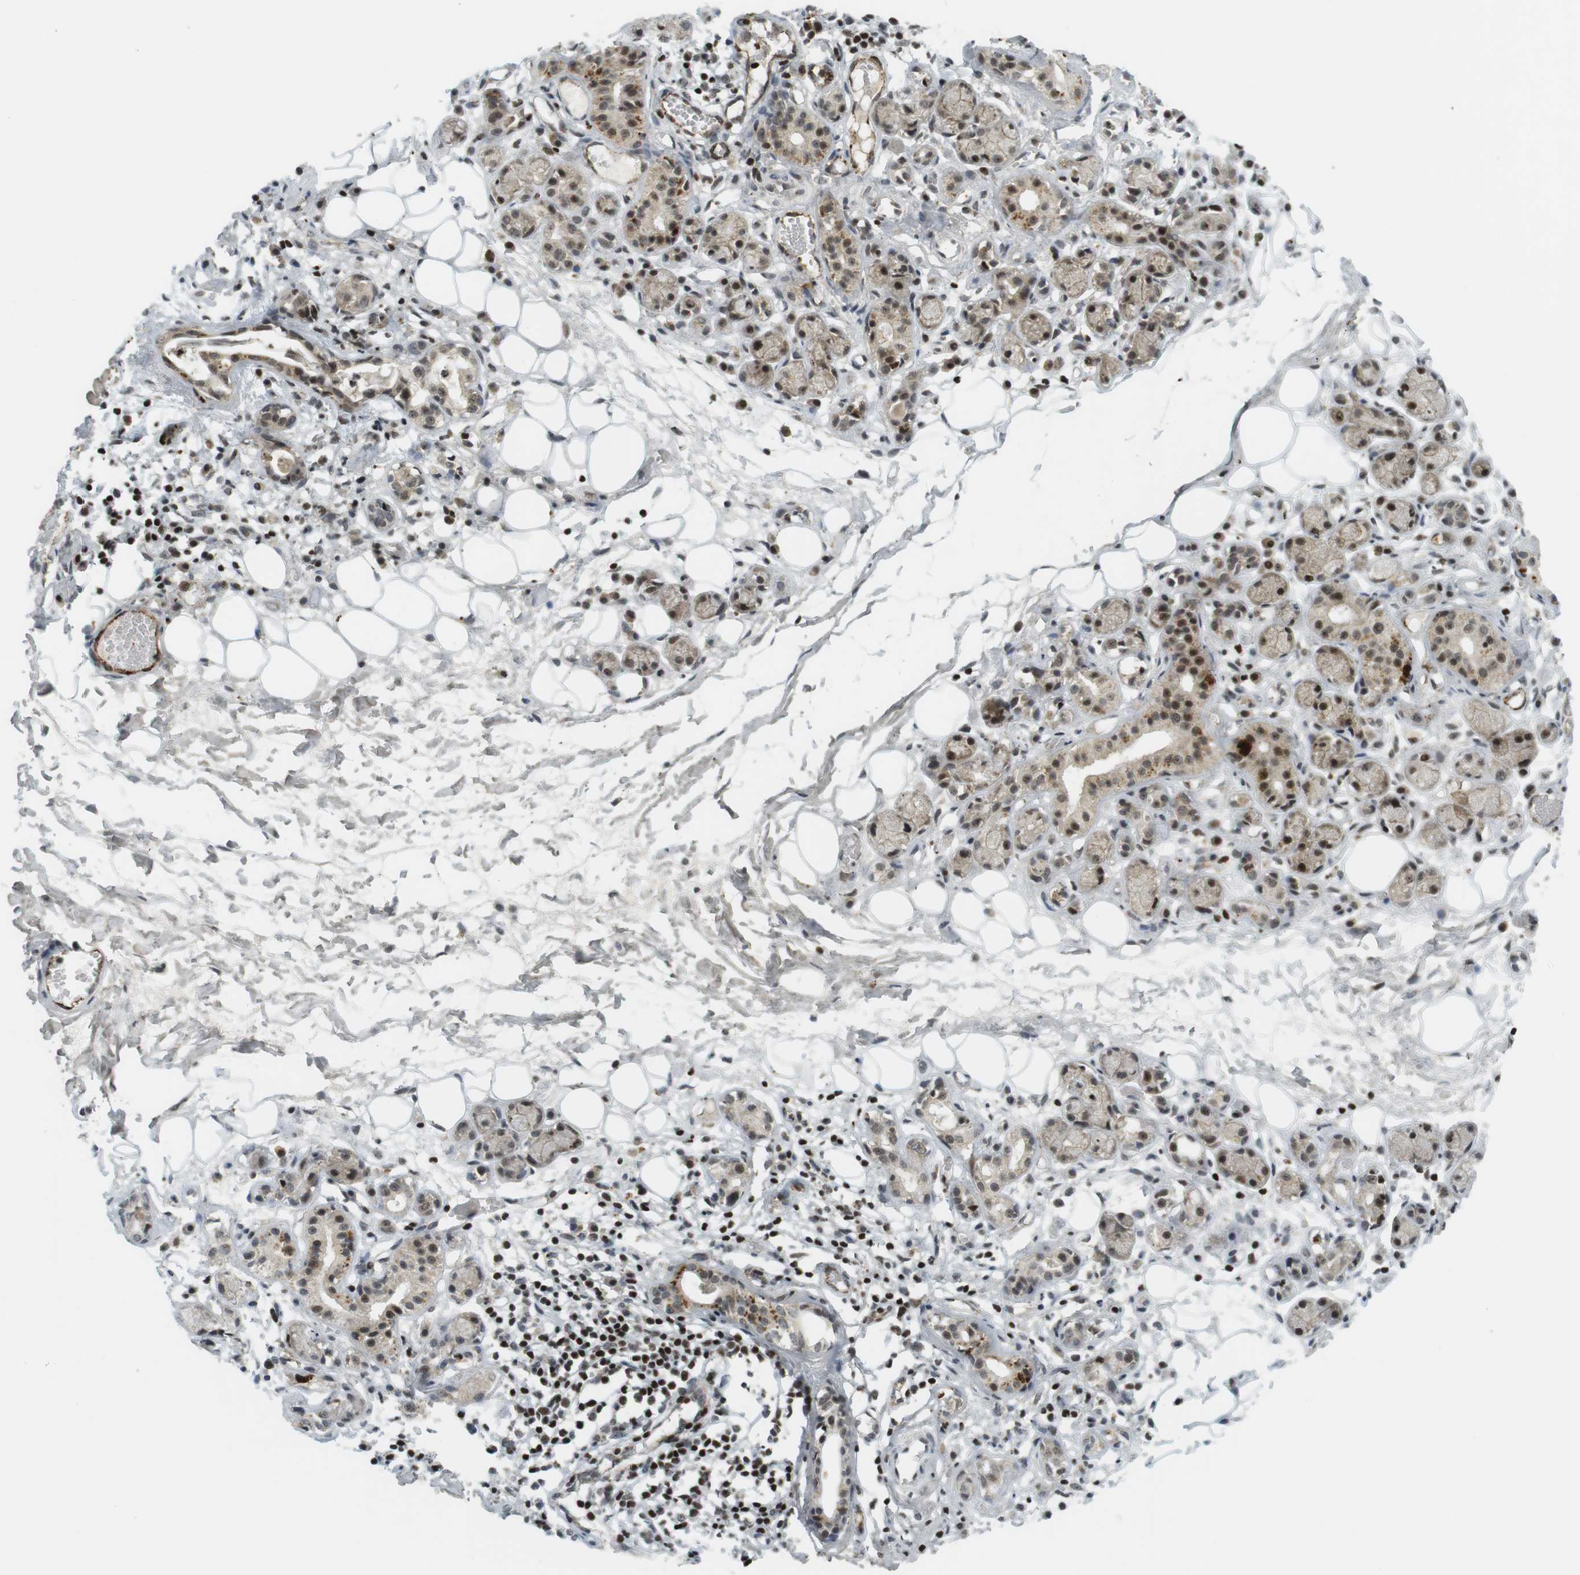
{"staining": {"intensity": "weak", "quantity": ">75%", "location": "cytoplasmic/membranous,nuclear"}, "tissue": "adipose tissue", "cell_type": "Adipocytes", "image_type": "normal", "snomed": [{"axis": "morphology", "description": "Normal tissue, NOS"}, {"axis": "morphology", "description": "Inflammation, NOS"}, {"axis": "topography", "description": "Vascular tissue"}, {"axis": "topography", "description": "Salivary gland"}], "caption": "Normal adipose tissue exhibits weak cytoplasmic/membranous,nuclear positivity in approximately >75% of adipocytes, visualized by immunohistochemistry.", "gene": "PPP1R13B", "patient": {"sex": "female", "age": 75}}